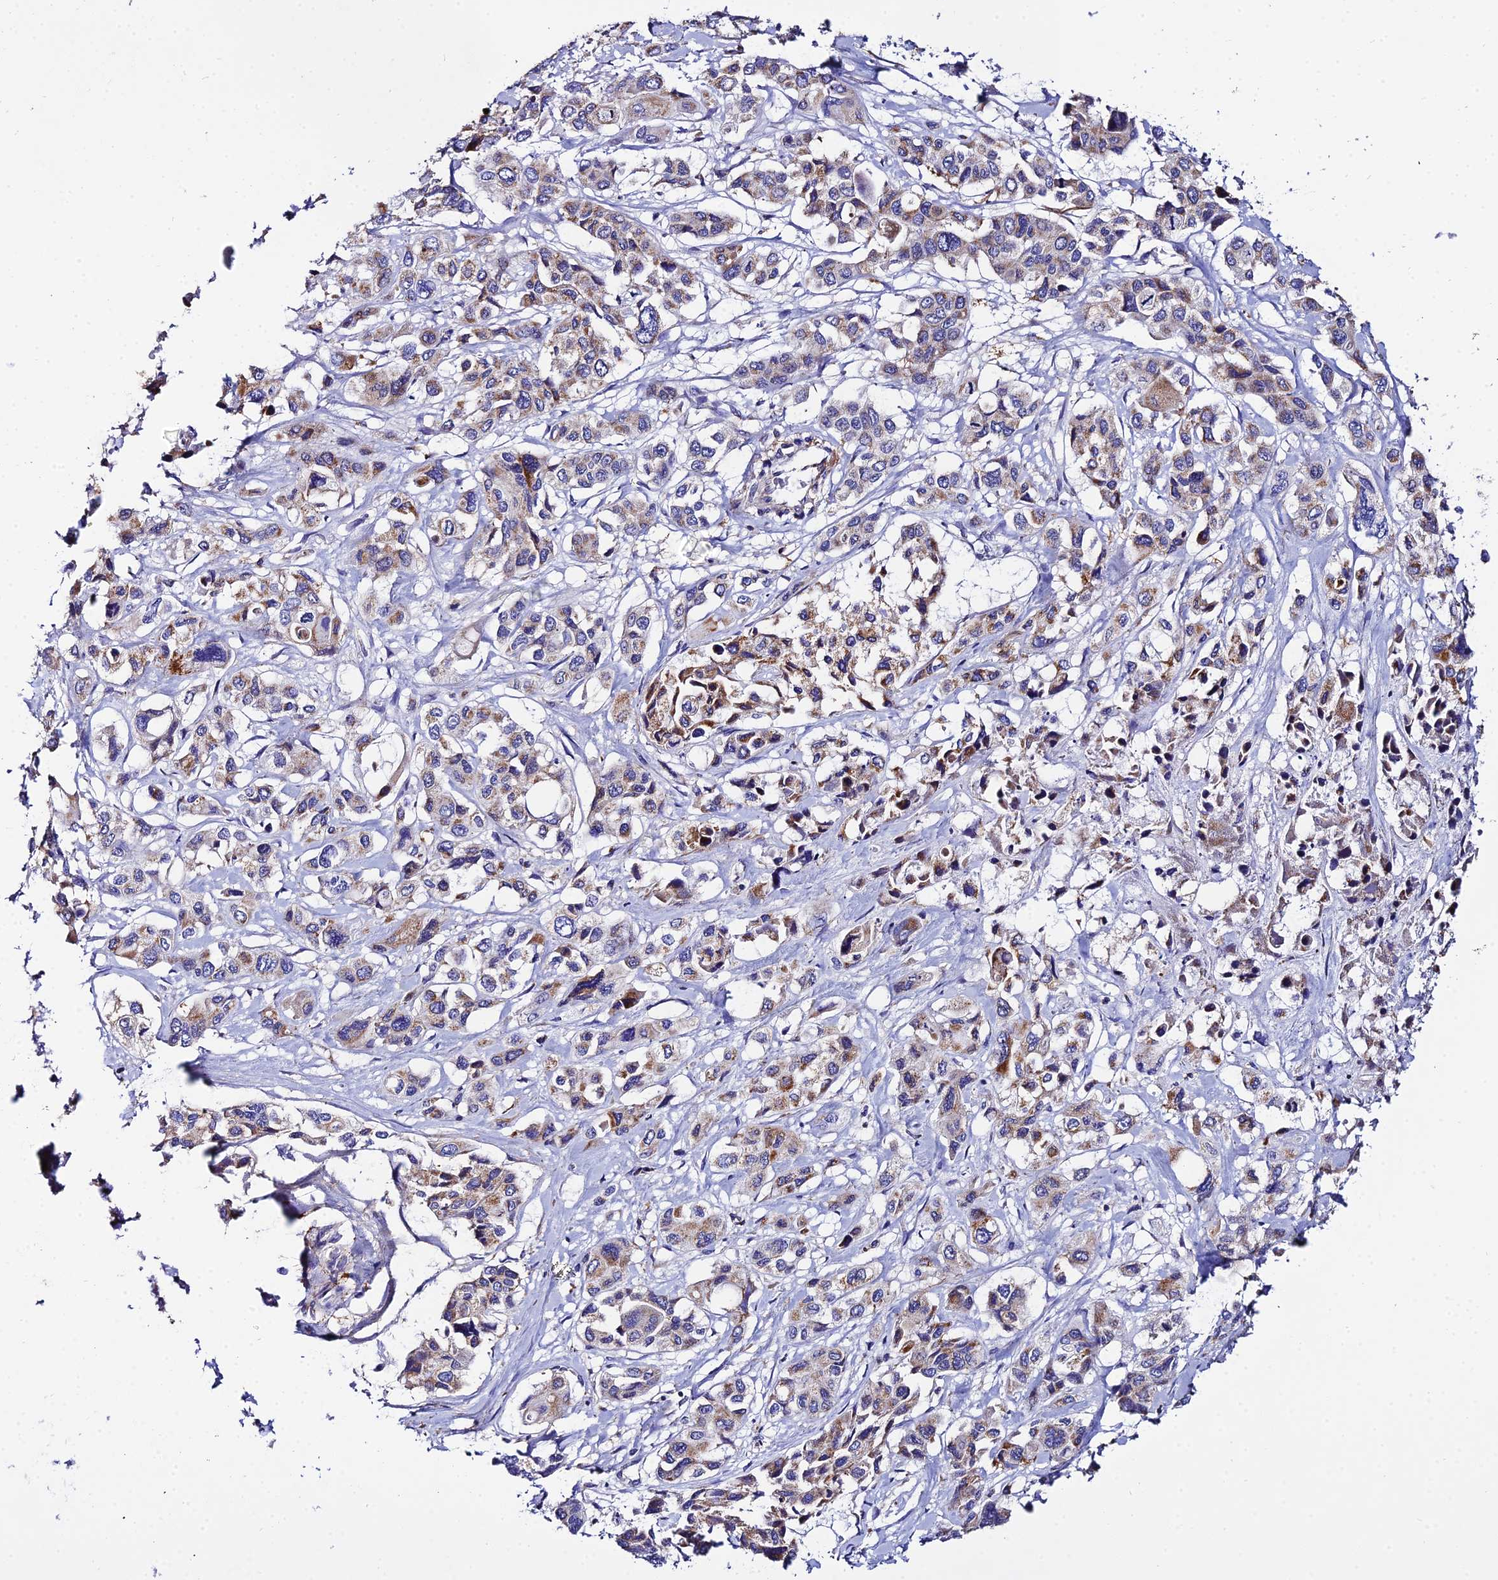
{"staining": {"intensity": "moderate", "quantity": "<25%", "location": "cytoplasmic/membranous"}, "tissue": "pancreatic cancer", "cell_type": "Tumor cells", "image_type": "cancer", "snomed": [{"axis": "morphology", "description": "Adenocarcinoma, NOS"}, {"axis": "topography", "description": "Pancreas"}], "caption": "Protein staining exhibits moderate cytoplasmic/membranous positivity in approximately <25% of tumor cells in pancreatic adenocarcinoma.", "gene": "NIPSNAP3A", "patient": {"sex": "male", "age": 92}}